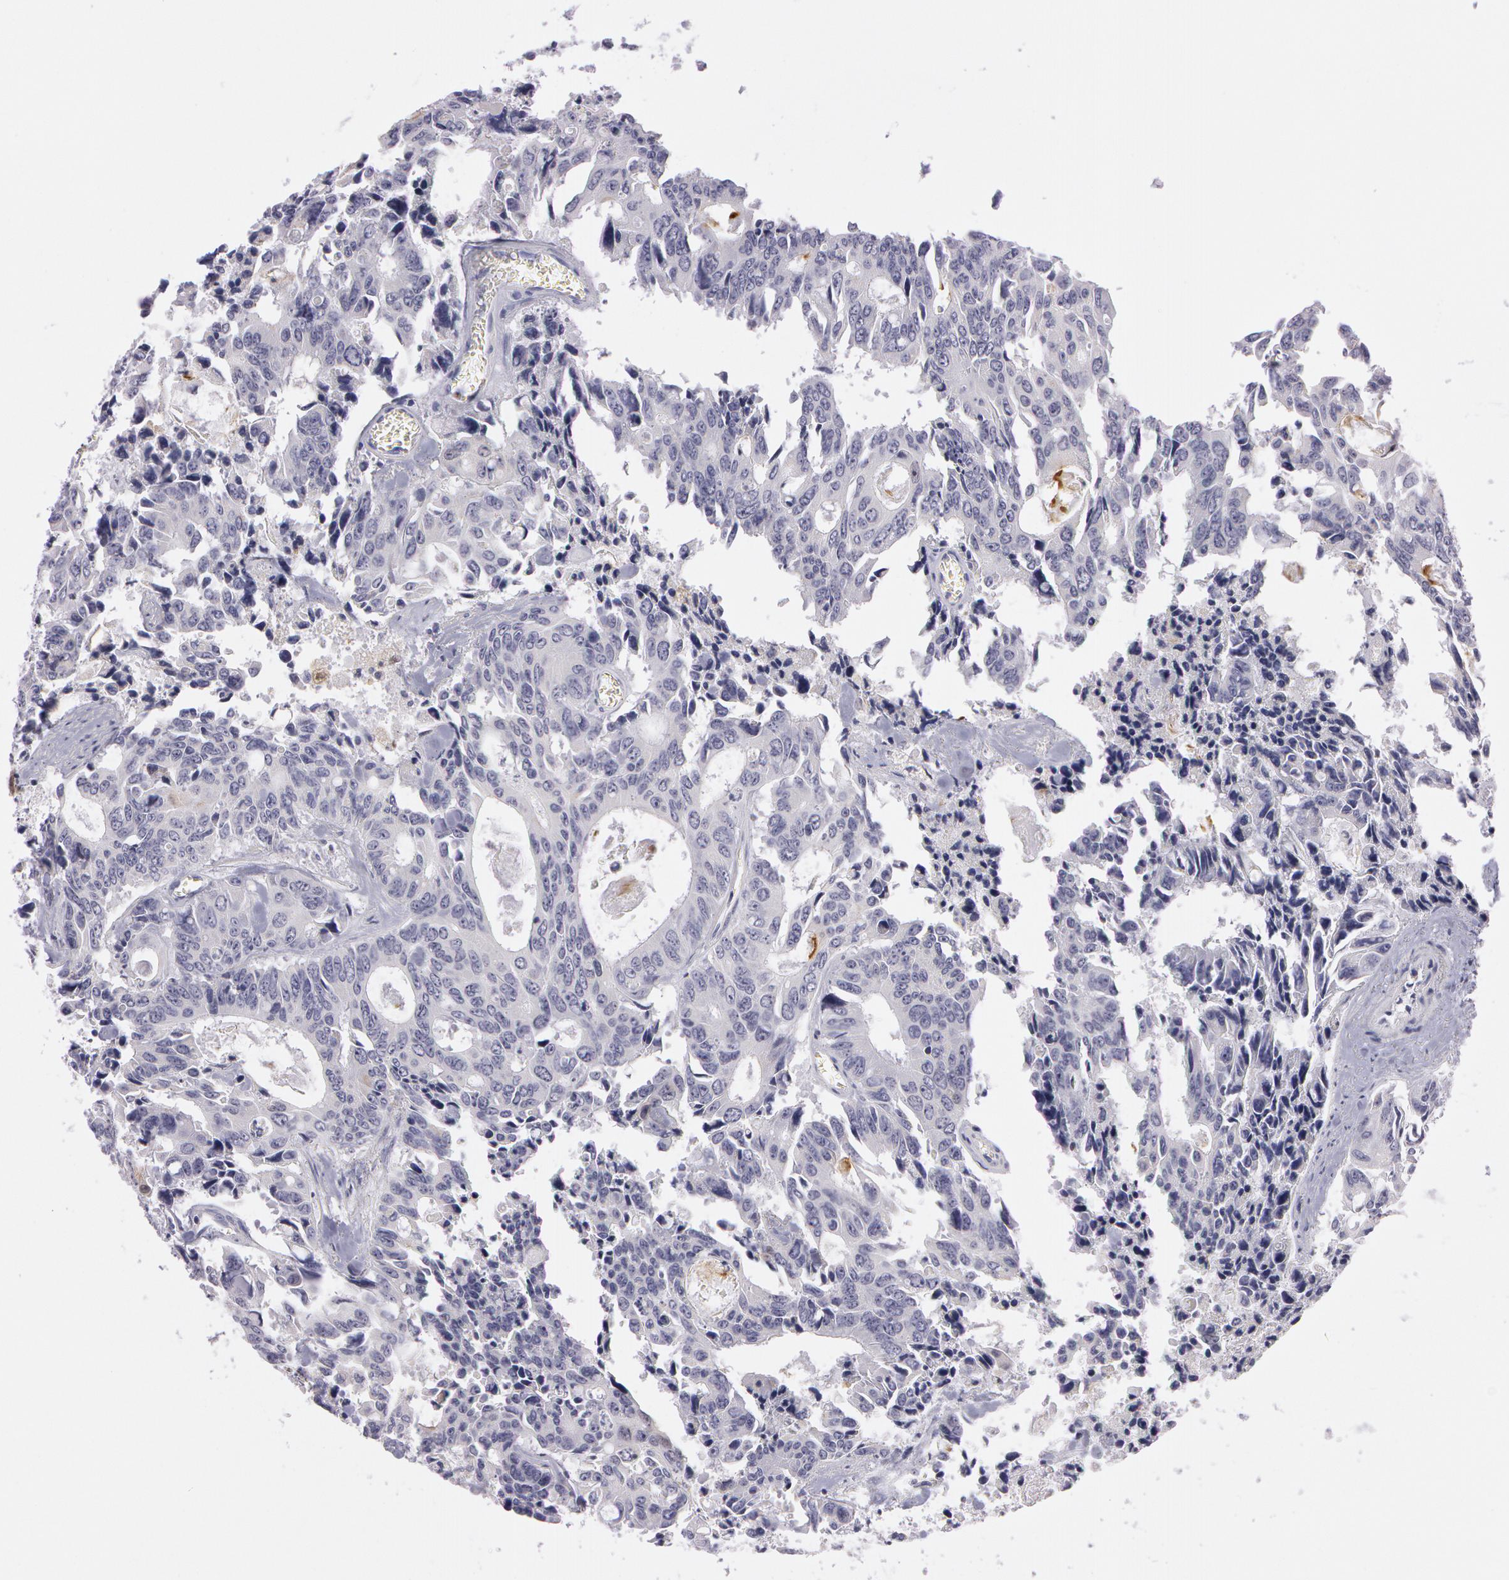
{"staining": {"intensity": "negative", "quantity": "none", "location": "none"}, "tissue": "colorectal cancer", "cell_type": "Tumor cells", "image_type": "cancer", "snomed": [{"axis": "morphology", "description": "Adenocarcinoma, NOS"}, {"axis": "topography", "description": "Rectum"}], "caption": "Immunohistochemistry (IHC) of human colorectal cancer demonstrates no expression in tumor cells. The staining was performed using DAB to visualize the protein expression in brown, while the nuclei were stained in blue with hematoxylin (Magnification: 20x).", "gene": "IL1RN", "patient": {"sex": "male", "age": 76}}